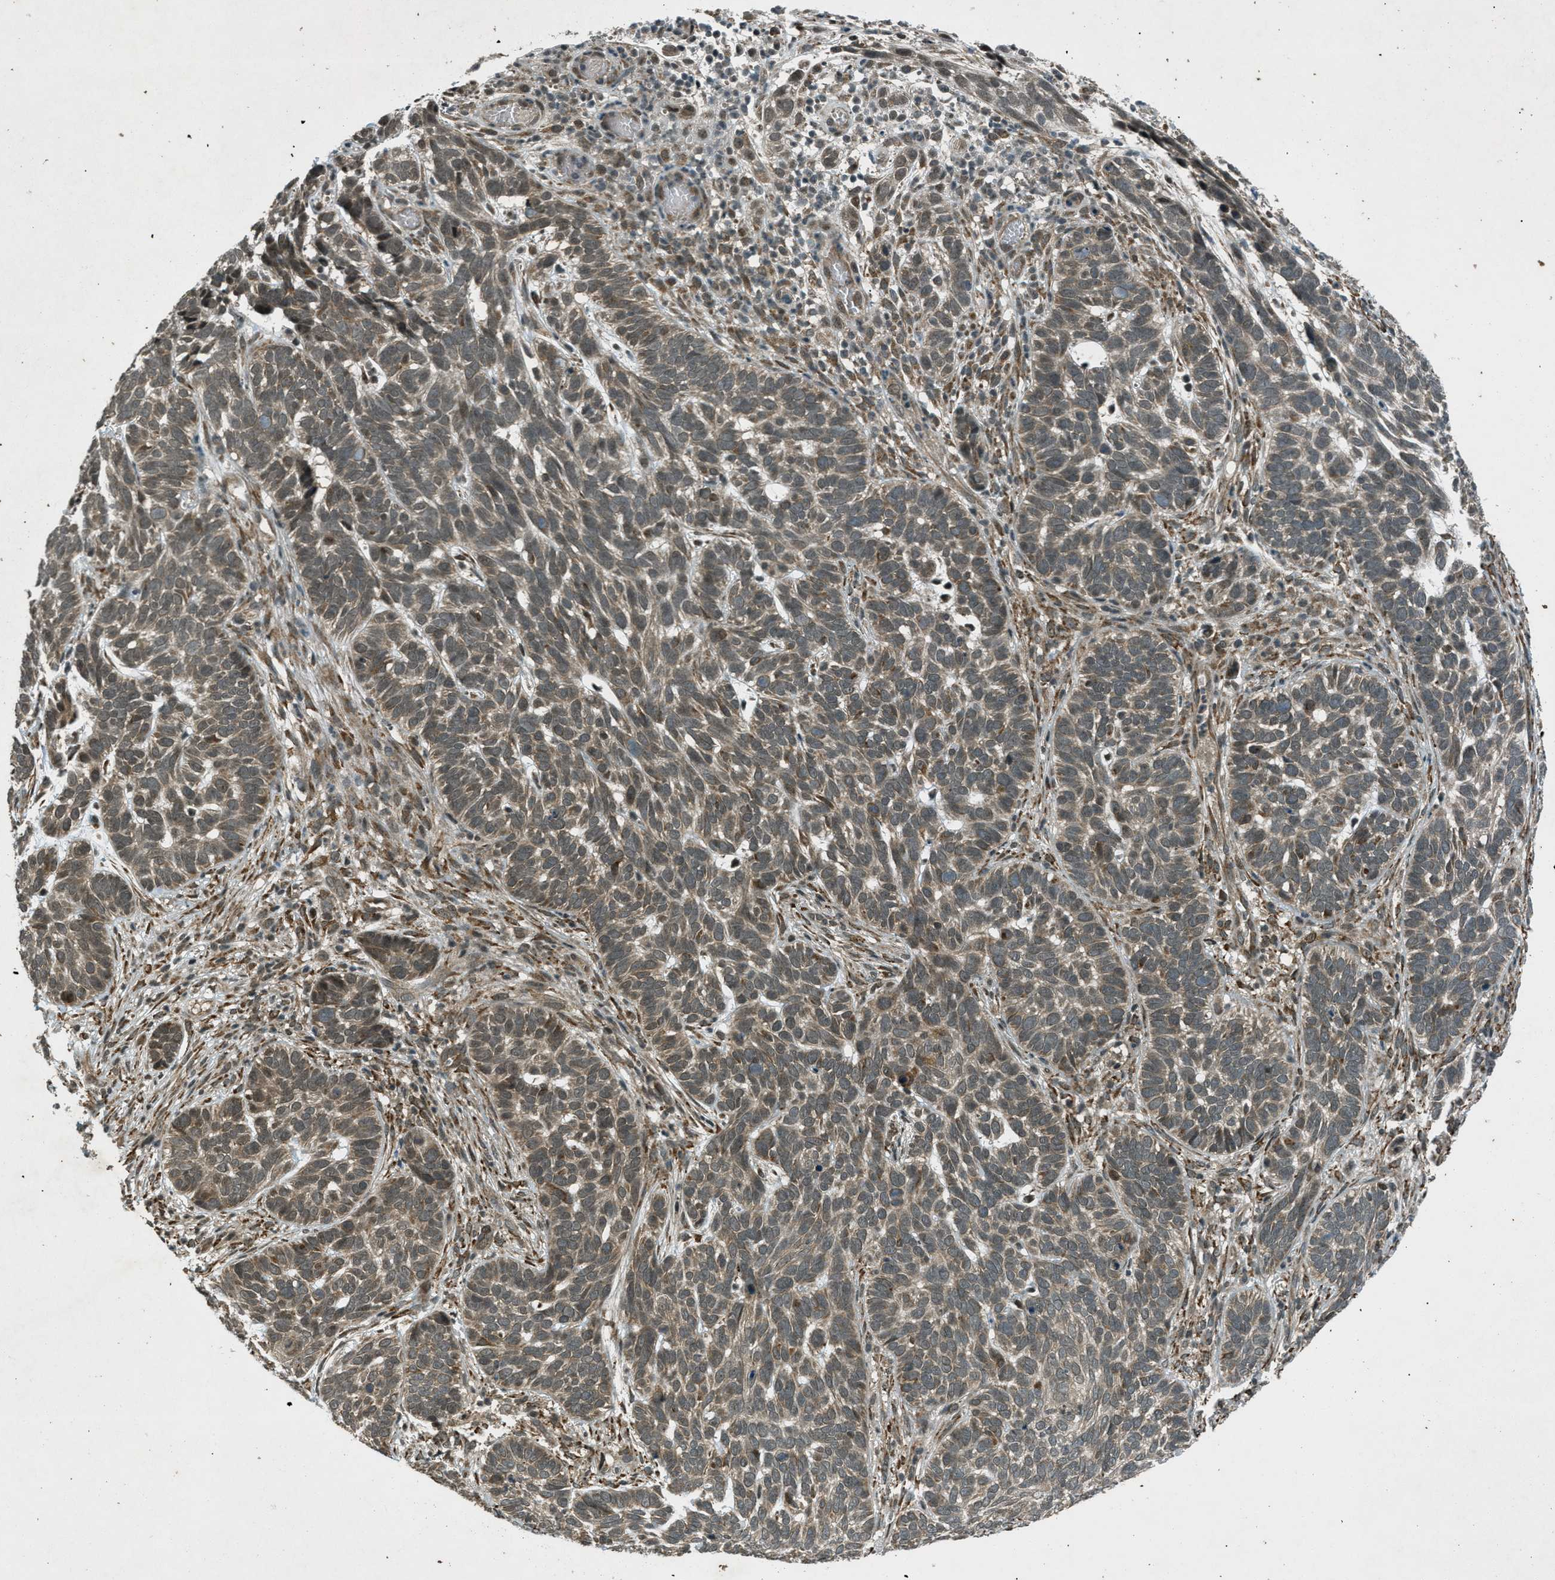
{"staining": {"intensity": "weak", "quantity": "25%-75%", "location": "cytoplasmic/membranous"}, "tissue": "skin cancer", "cell_type": "Tumor cells", "image_type": "cancer", "snomed": [{"axis": "morphology", "description": "Basal cell carcinoma"}, {"axis": "topography", "description": "Skin"}], "caption": "Human skin cancer (basal cell carcinoma) stained with a brown dye reveals weak cytoplasmic/membranous positive positivity in about 25%-75% of tumor cells.", "gene": "EIF2AK3", "patient": {"sex": "male", "age": 87}}